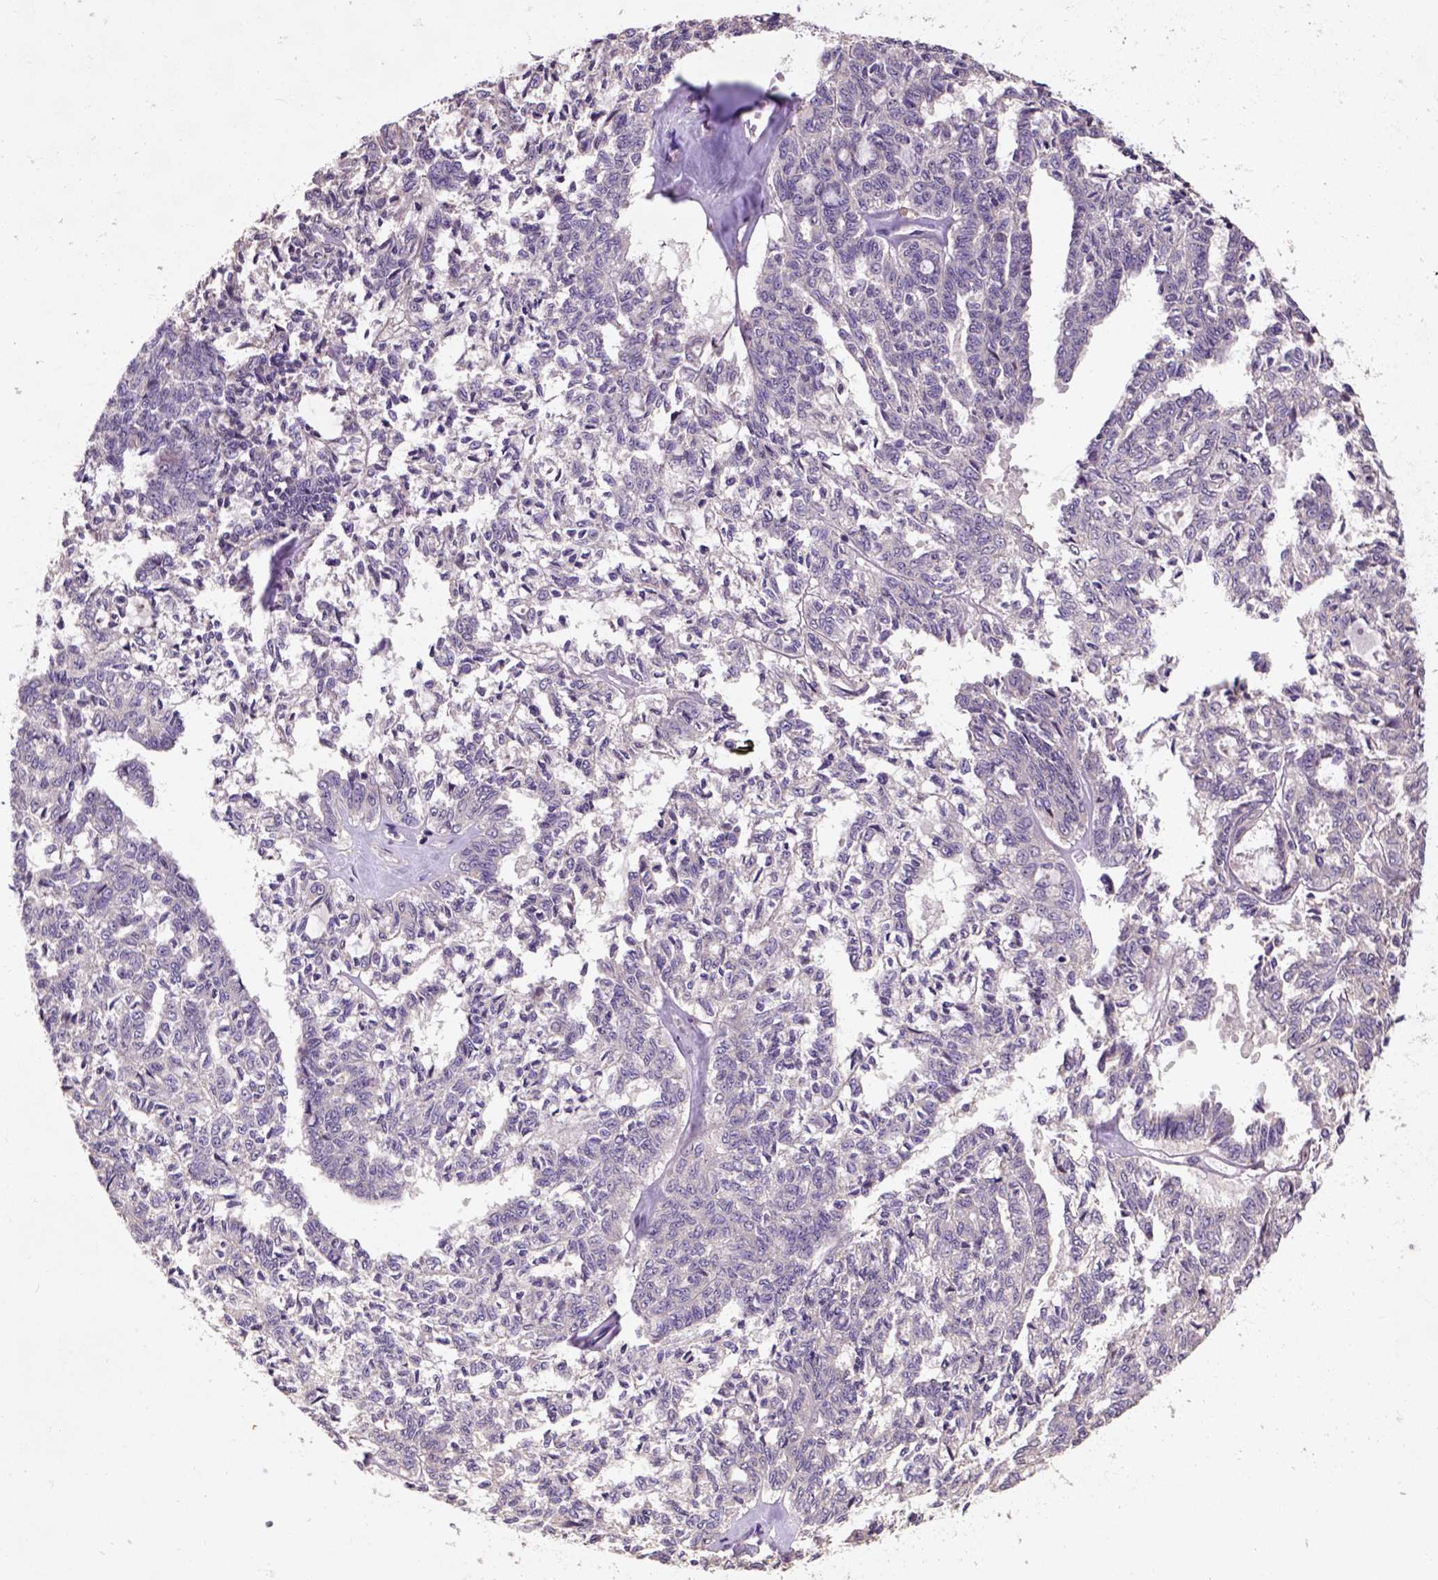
{"staining": {"intensity": "negative", "quantity": "none", "location": "none"}, "tissue": "ovarian cancer", "cell_type": "Tumor cells", "image_type": "cancer", "snomed": [{"axis": "morphology", "description": "Cystadenocarcinoma, serous, NOS"}, {"axis": "topography", "description": "Ovary"}], "caption": "Immunohistochemistry histopathology image of neoplastic tissue: ovarian serous cystadenocarcinoma stained with DAB (3,3'-diaminobenzidine) shows no significant protein staining in tumor cells.", "gene": "KBTBD8", "patient": {"sex": "female", "age": 71}}